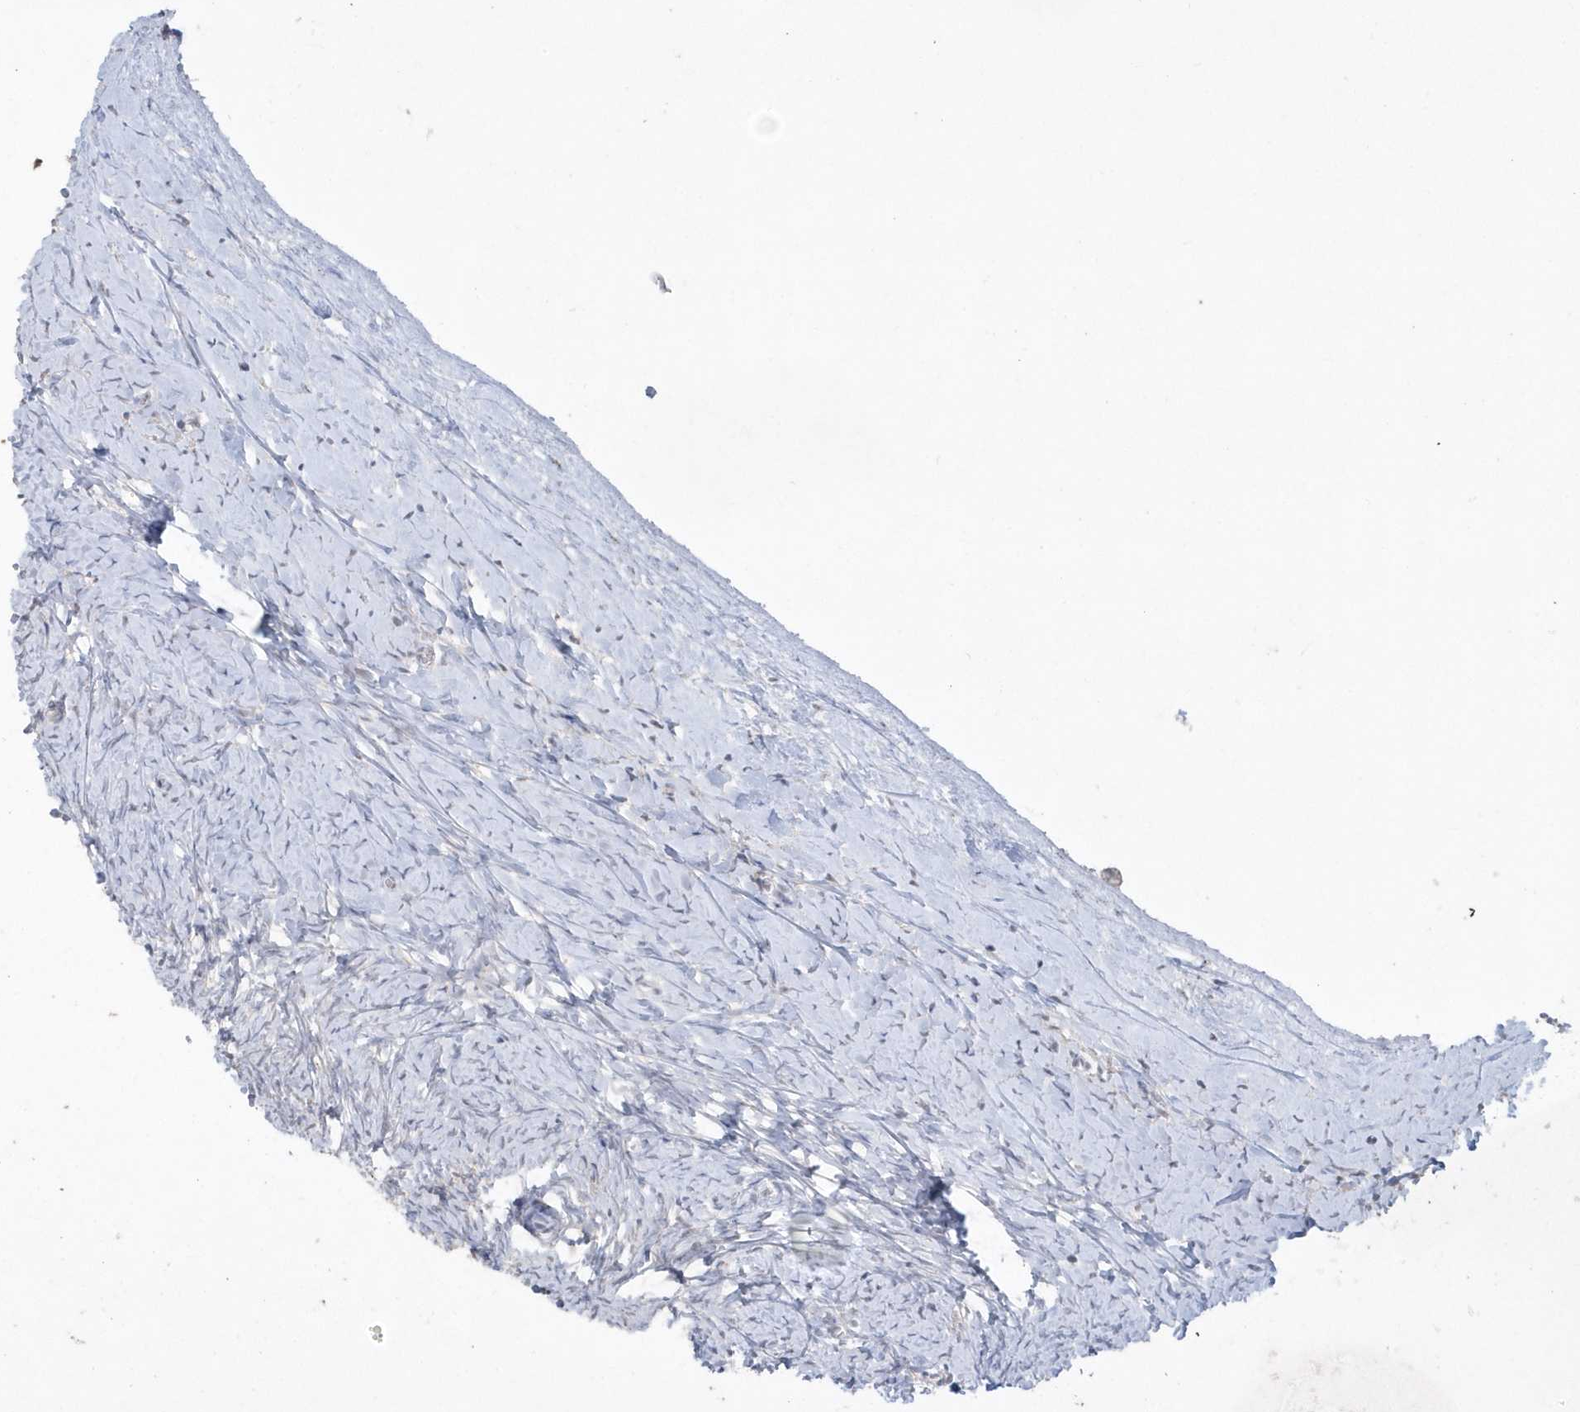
{"staining": {"intensity": "weak", "quantity": "<25%", "location": "cytoplasmic/membranous"}, "tissue": "ovary", "cell_type": "Ovarian stroma cells", "image_type": "normal", "snomed": [{"axis": "morphology", "description": "Normal tissue, NOS"}, {"axis": "morphology", "description": "Developmental malformation"}, {"axis": "topography", "description": "Ovary"}], "caption": "This is a histopathology image of immunohistochemistry staining of unremarkable ovary, which shows no staining in ovarian stroma cells. The staining was performed using DAB (3,3'-diaminobenzidine) to visualize the protein expression in brown, while the nuclei were stained in blue with hematoxylin (Magnification: 20x).", "gene": "CRIP3", "patient": {"sex": "female", "age": 39}}